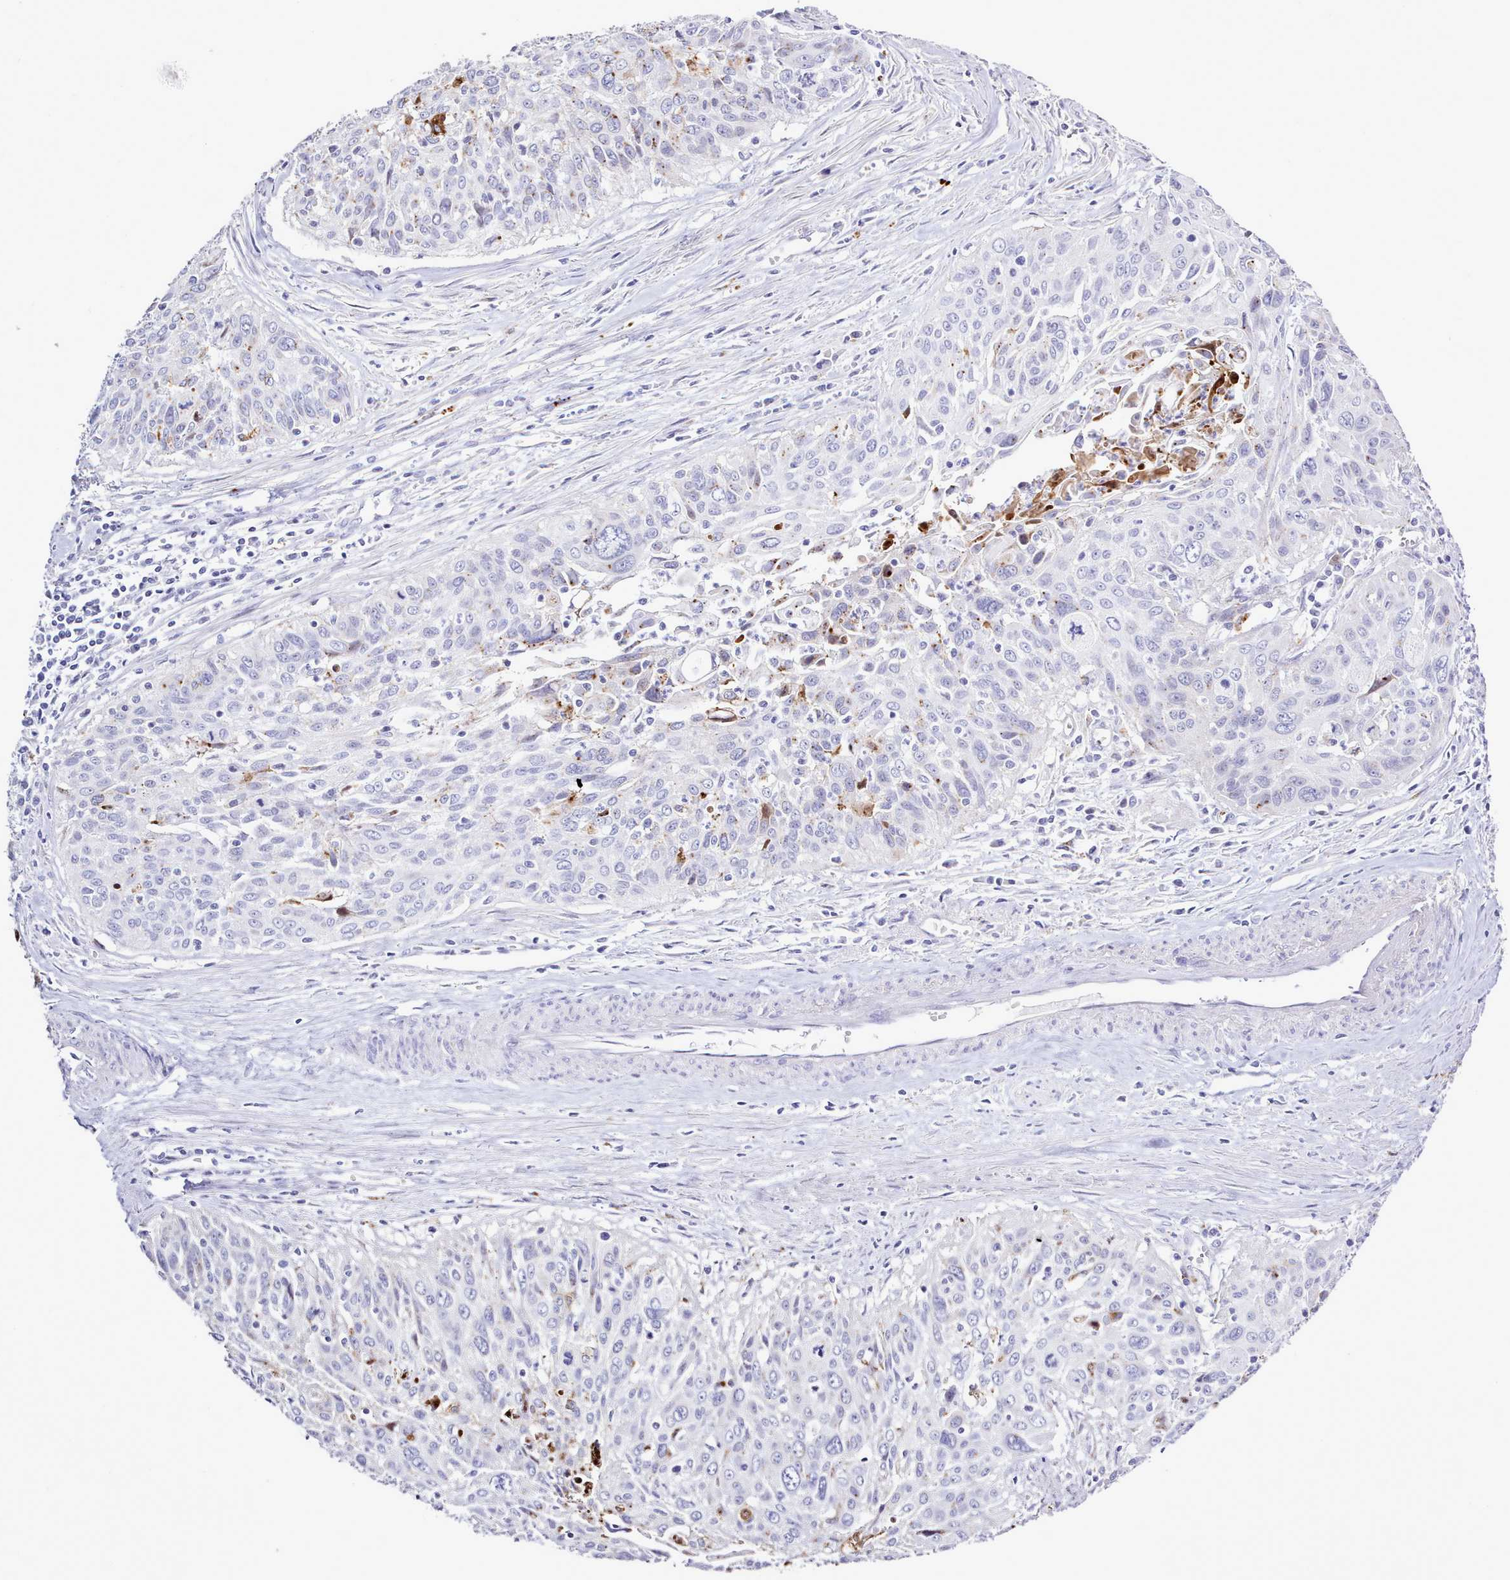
{"staining": {"intensity": "negative", "quantity": "none", "location": "none"}, "tissue": "cervical cancer", "cell_type": "Tumor cells", "image_type": "cancer", "snomed": [{"axis": "morphology", "description": "Squamous cell carcinoma, NOS"}, {"axis": "topography", "description": "Cervix"}], "caption": "Human cervical cancer (squamous cell carcinoma) stained for a protein using immunohistochemistry (IHC) shows no staining in tumor cells.", "gene": "SRD5A1", "patient": {"sex": "female", "age": 55}}